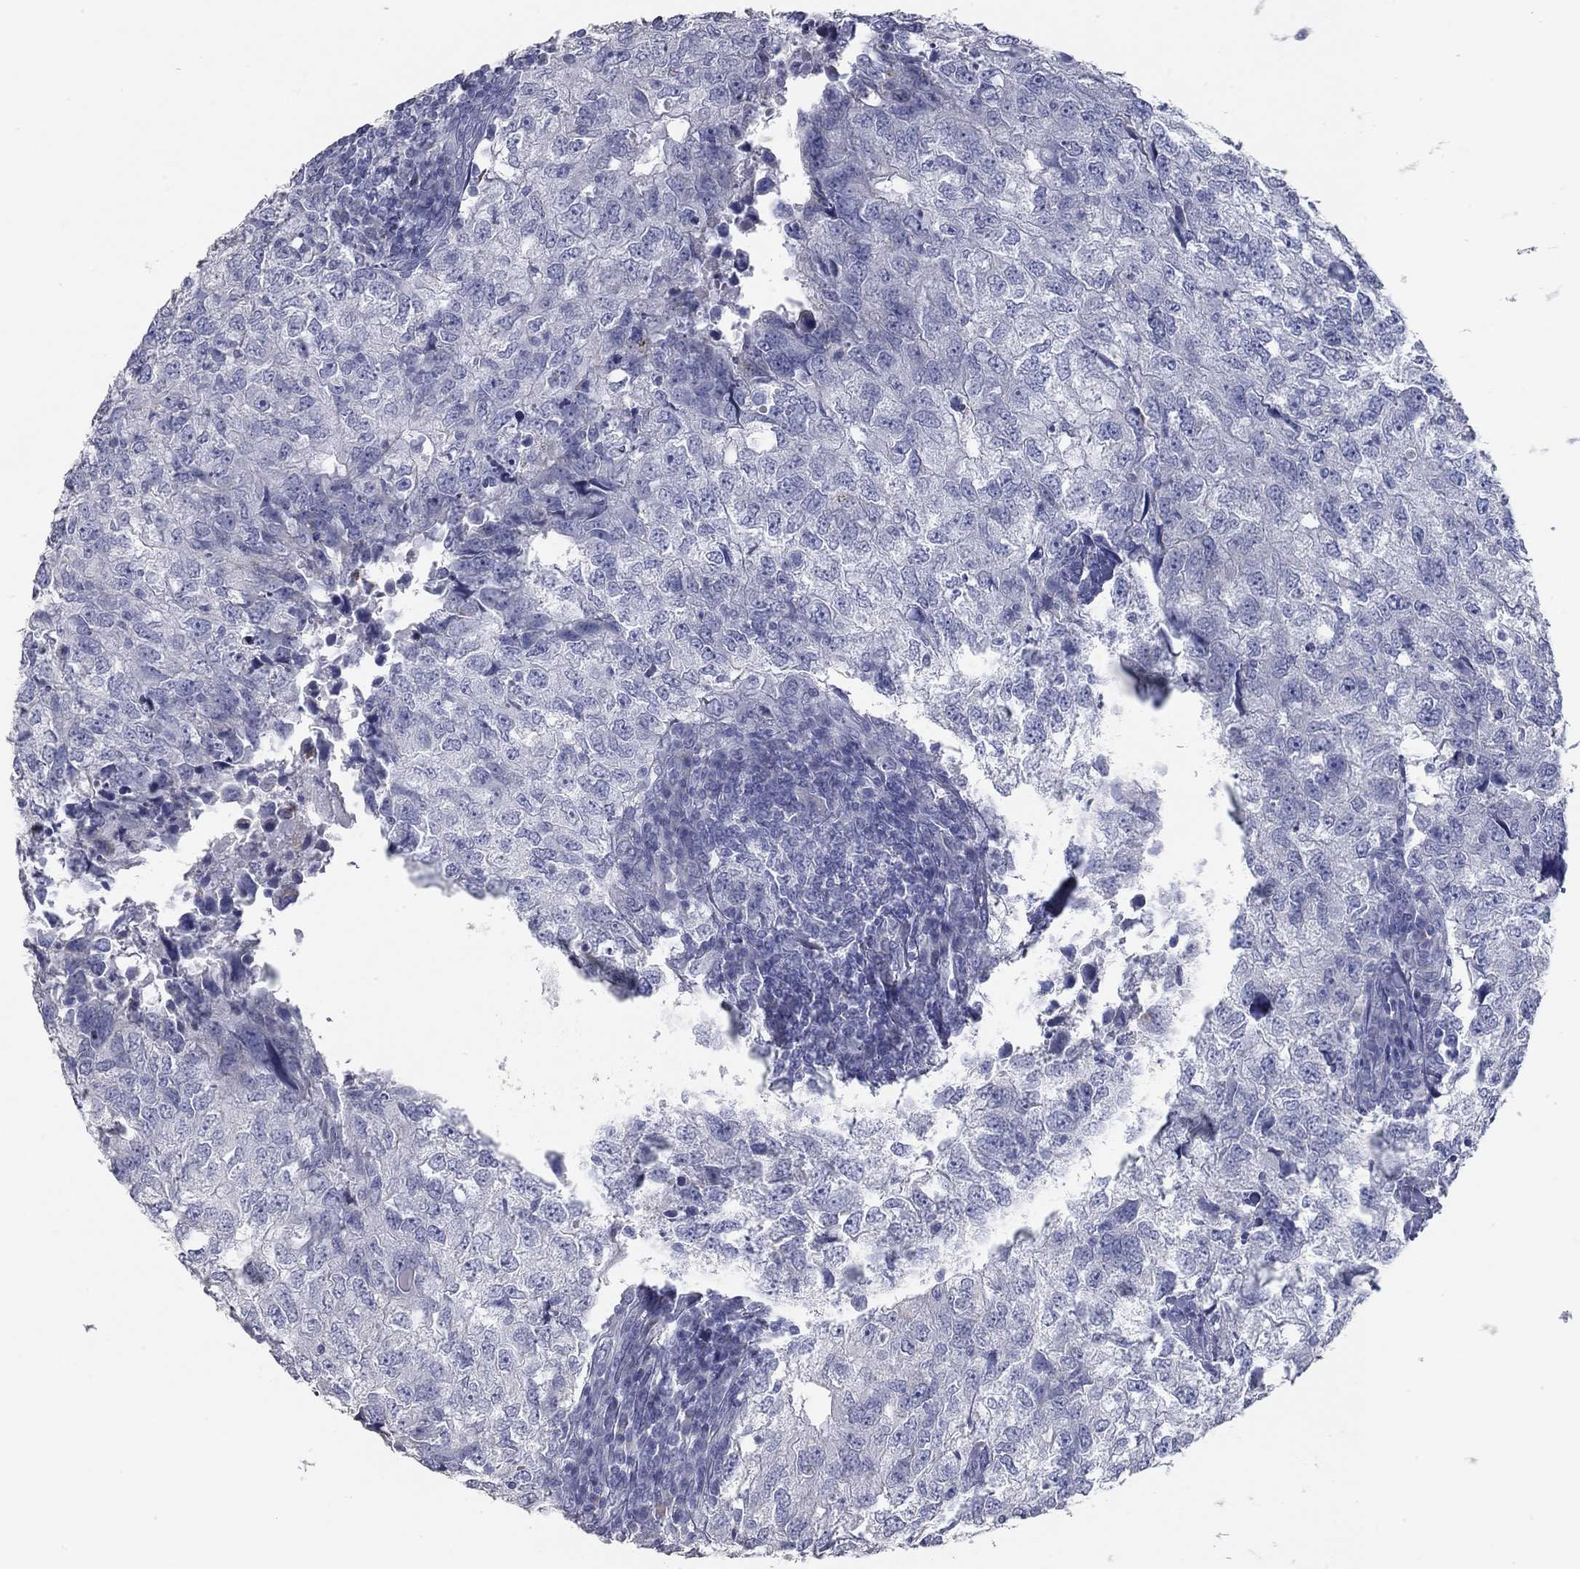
{"staining": {"intensity": "negative", "quantity": "none", "location": "none"}, "tissue": "breast cancer", "cell_type": "Tumor cells", "image_type": "cancer", "snomed": [{"axis": "morphology", "description": "Duct carcinoma"}, {"axis": "topography", "description": "Breast"}], "caption": "Breast cancer was stained to show a protein in brown. There is no significant expression in tumor cells.", "gene": "TAC1", "patient": {"sex": "female", "age": 30}}